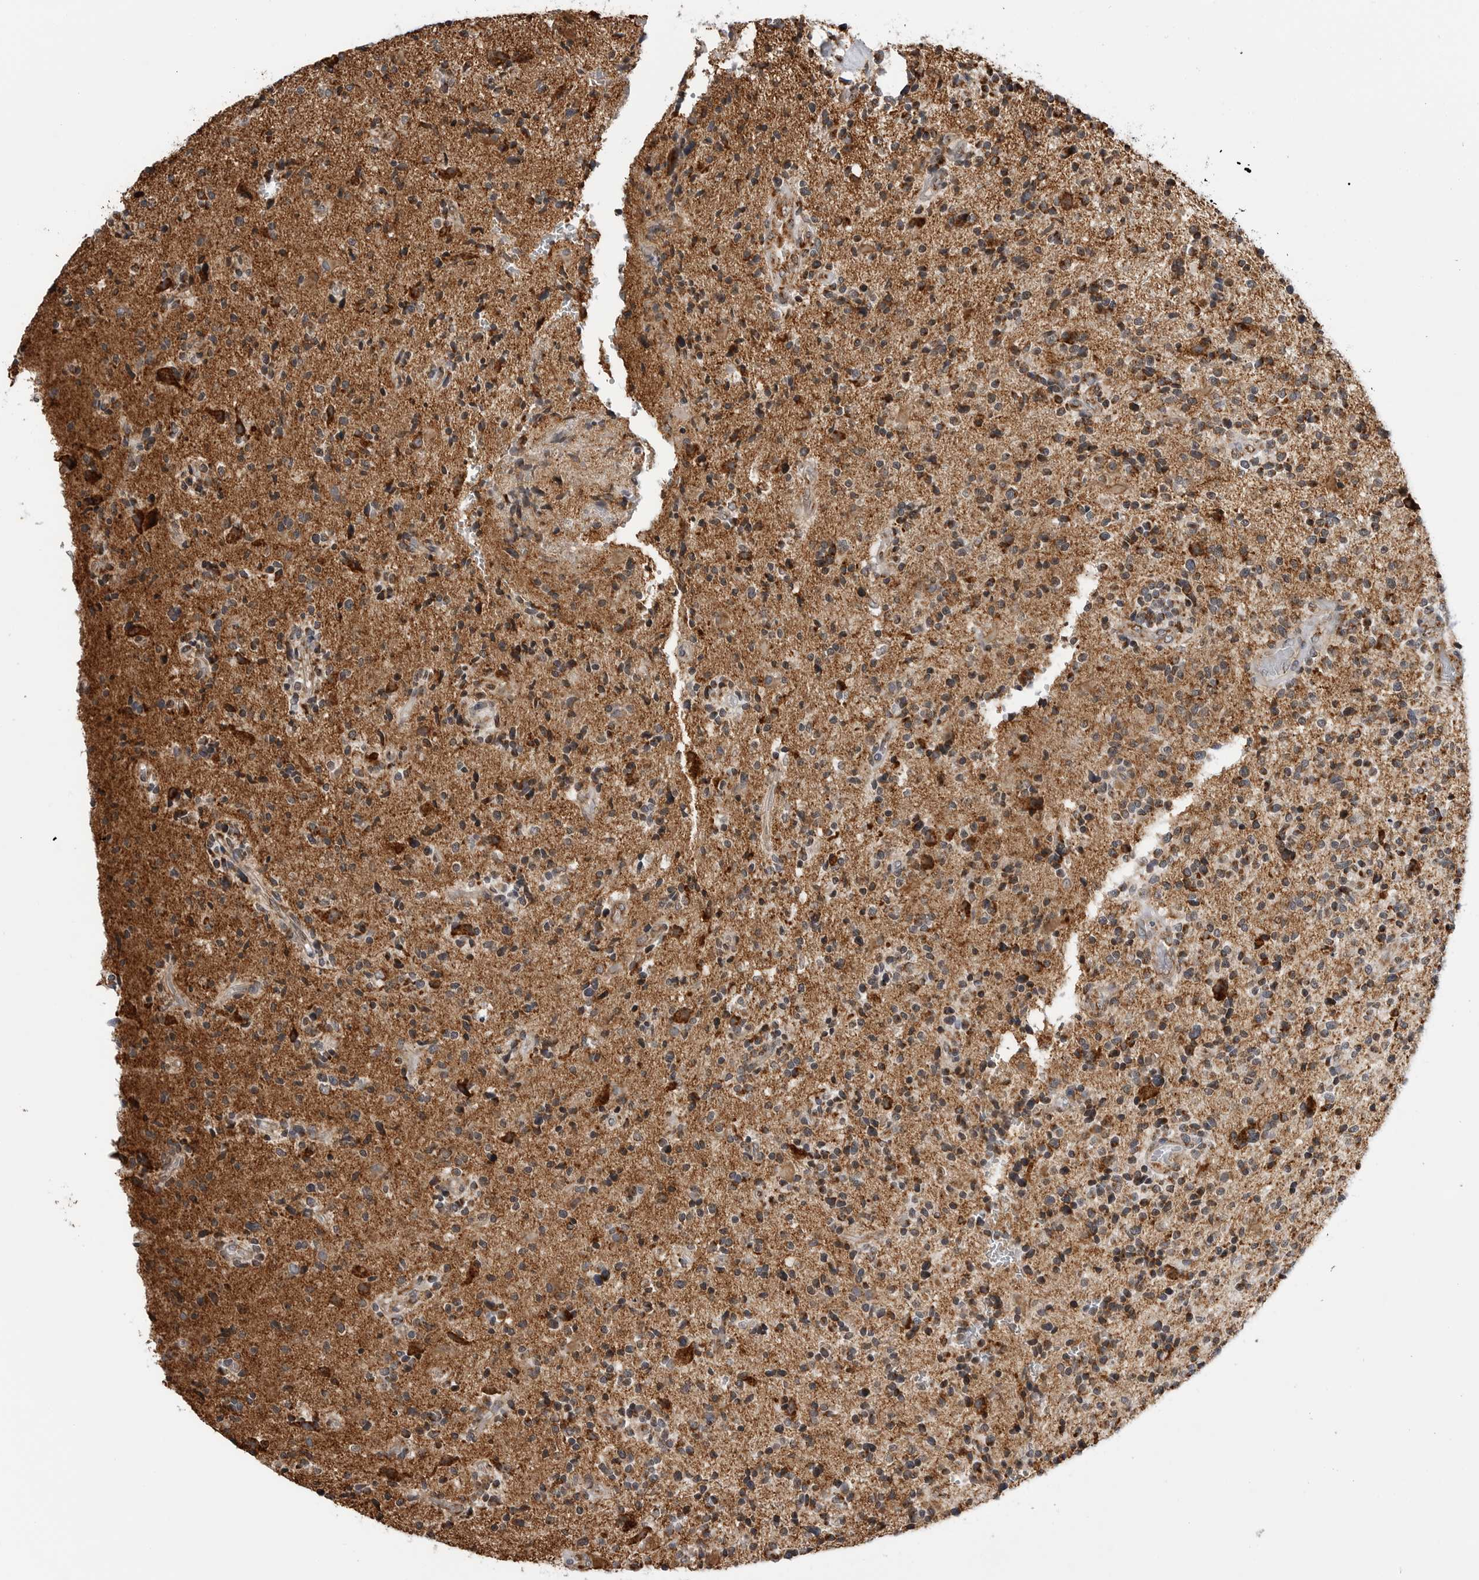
{"staining": {"intensity": "moderate", "quantity": "<25%", "location": "cytoplasmic/membranous"}, "tissue": "glioma", "cell_type": "Tumor cells", "image_type": "cancer", "snomed": [{"axis": "morphology", "description": "Glioma, malignant, High grade"}, {"axis": "topography", "description": "Brain"}], "caption": "Immunohistochemical staining of human glioma exhibits low levels of moderate cytoplasmic/membranous protein positivity in approximately <25% of tumor cells.", "gene": "COX5A", "patient": {"sex": "male", "age": 72}}